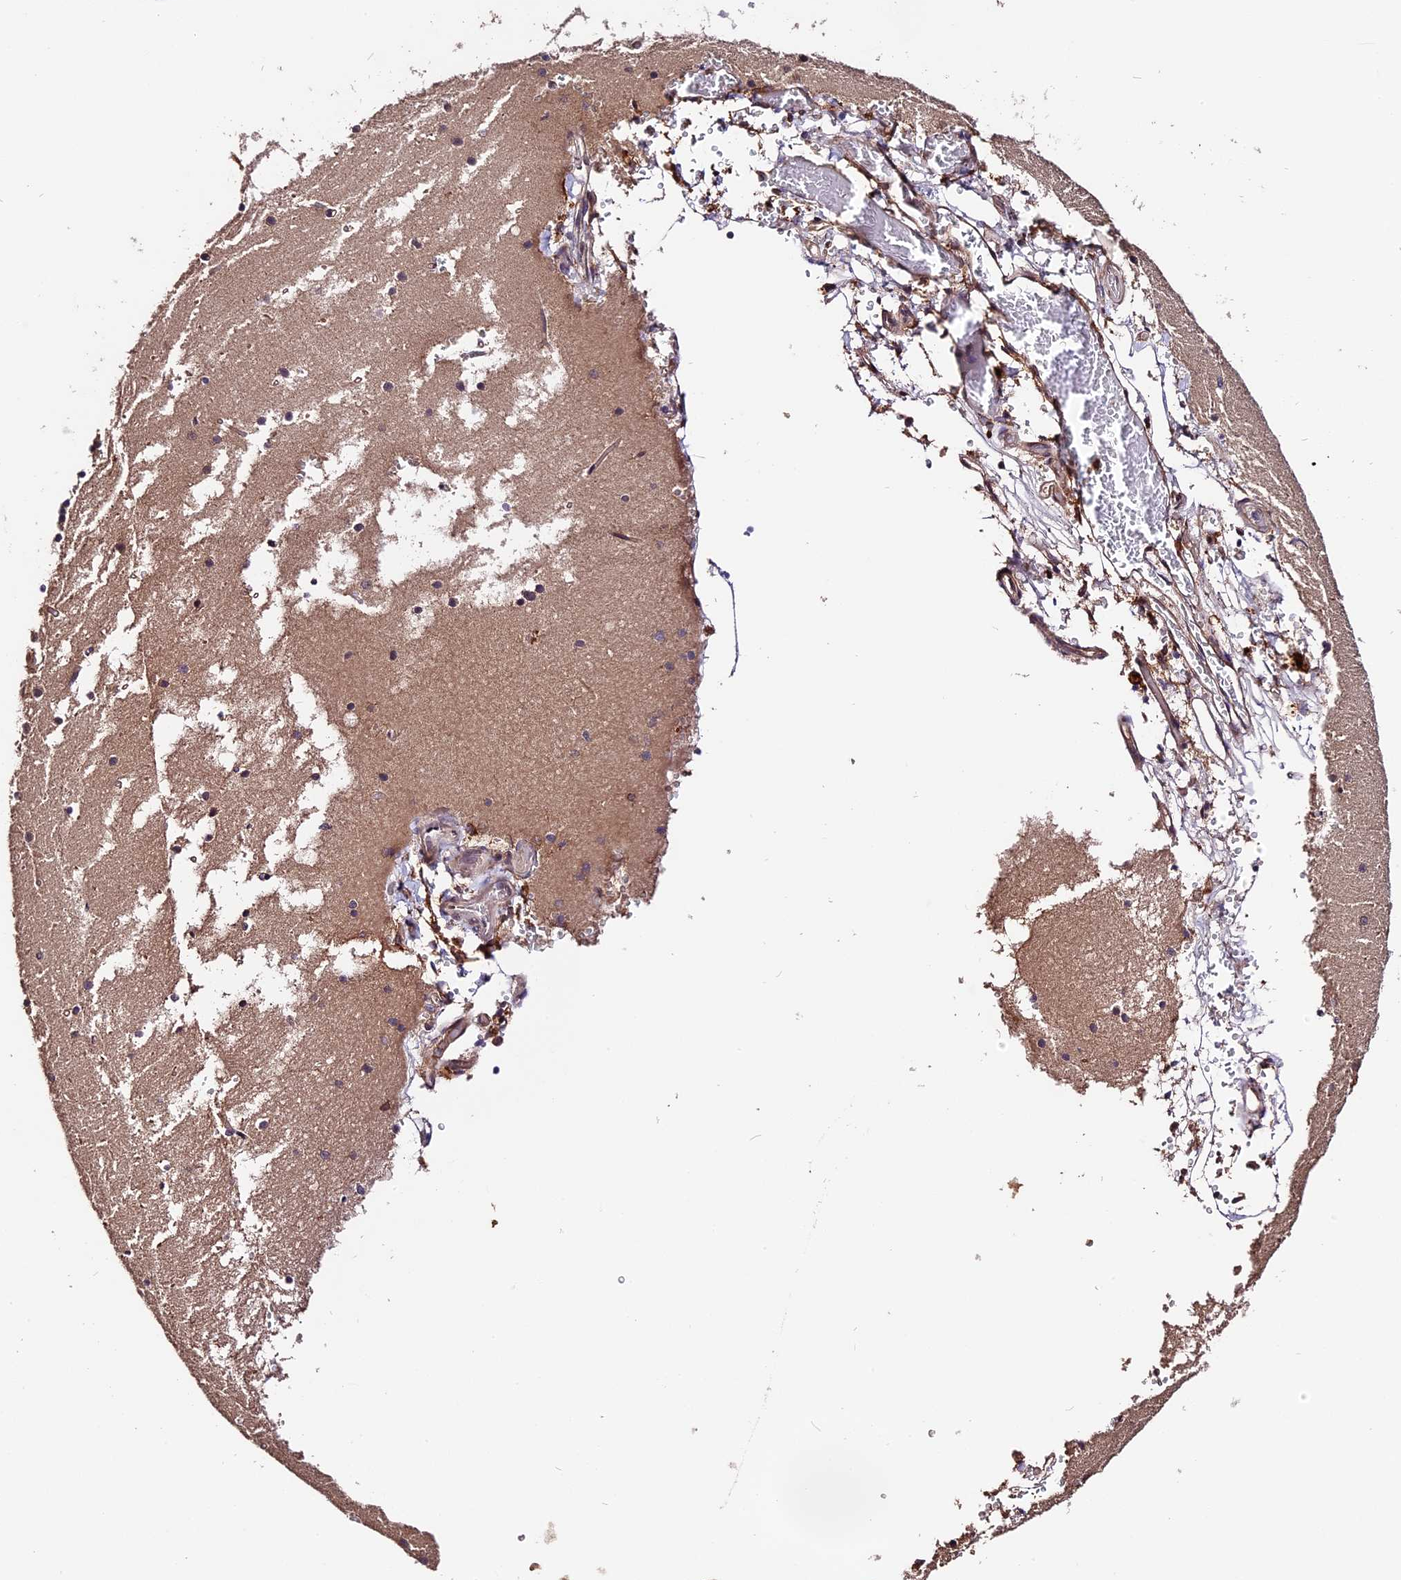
{"staining": {"intensity": "negative", "quantity": "none", "location": "none"}, "tissue": "cerebellum", "cell_type": "Cells in granular layer", "image_type": "normal", "snomed": [{"axis": "morphology", "description": "Normal tissue, NOS"}, {"axis": "topography", "description": "Cerebellum"}], "caption": "DAB (3,3'-diaminobenzidine) immunohistochemical staining of benign cerebellum exhibits no significant positivity in cells in granular layer. Nuclei are stained in blue.", "gene": "TRMT1", "patient": {"sex": "male", "age": 54}}